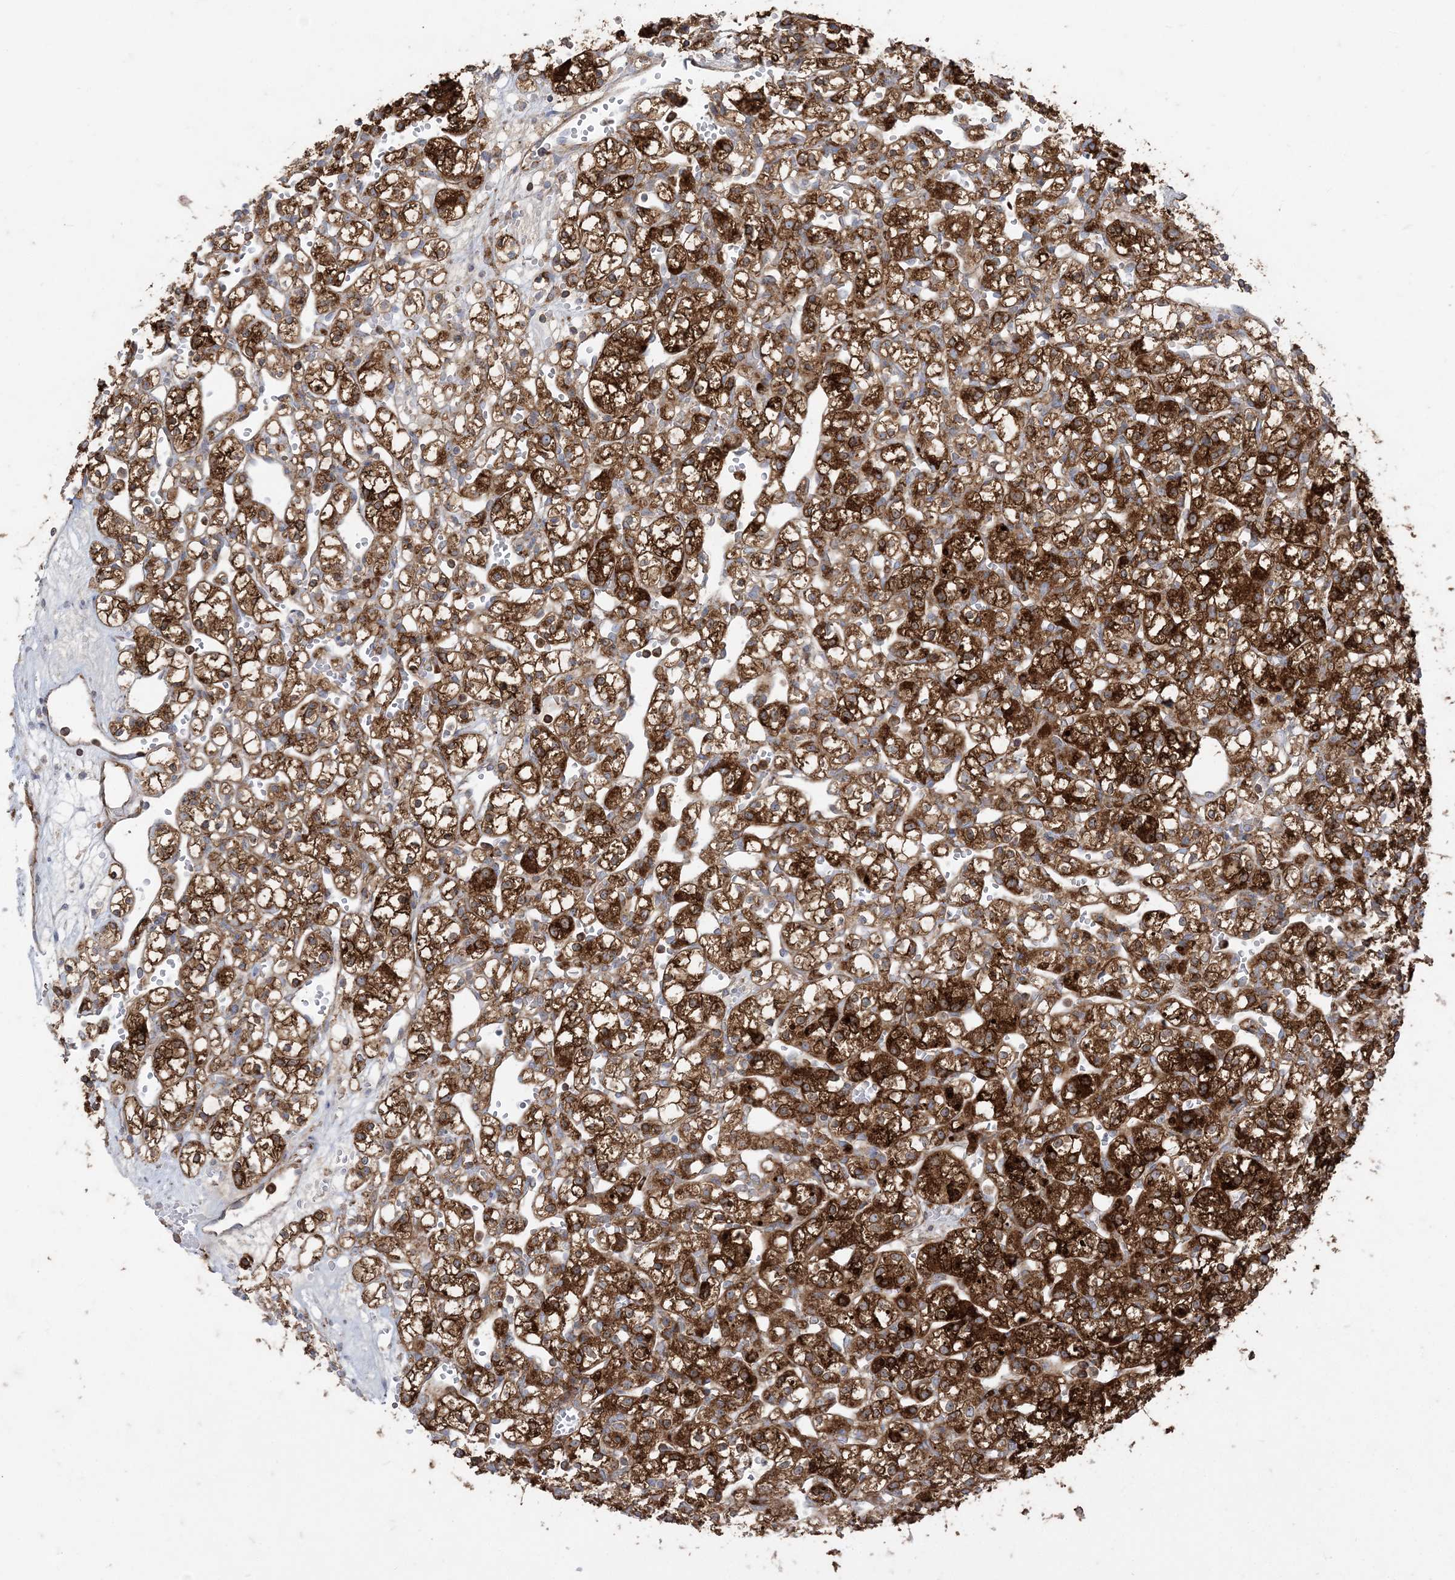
{"staining": {"intensity": "strong", "quantity": ">75%", "location": "cytoplasmic/membranous"}, "tissue": "renal cancer", "cell_type": "Tumor cells", "image_type": "cancer", "snomed": [{"axis": "morphology", "description": "Adenocarcinoma, NOS"}, {"axis": "topography", "description": "Kidney"}], "caption": "Immunohistochemistry (IHC) (DAB (3,3'-diaminobenzidine)) staining of human adenocarcinoma (renal) exhibits strong cytoplasmic/membranous protein staining in about >75% of tumor cells.", "gene": "DERL3", "patient": {"sex": "female", "age": 59}}